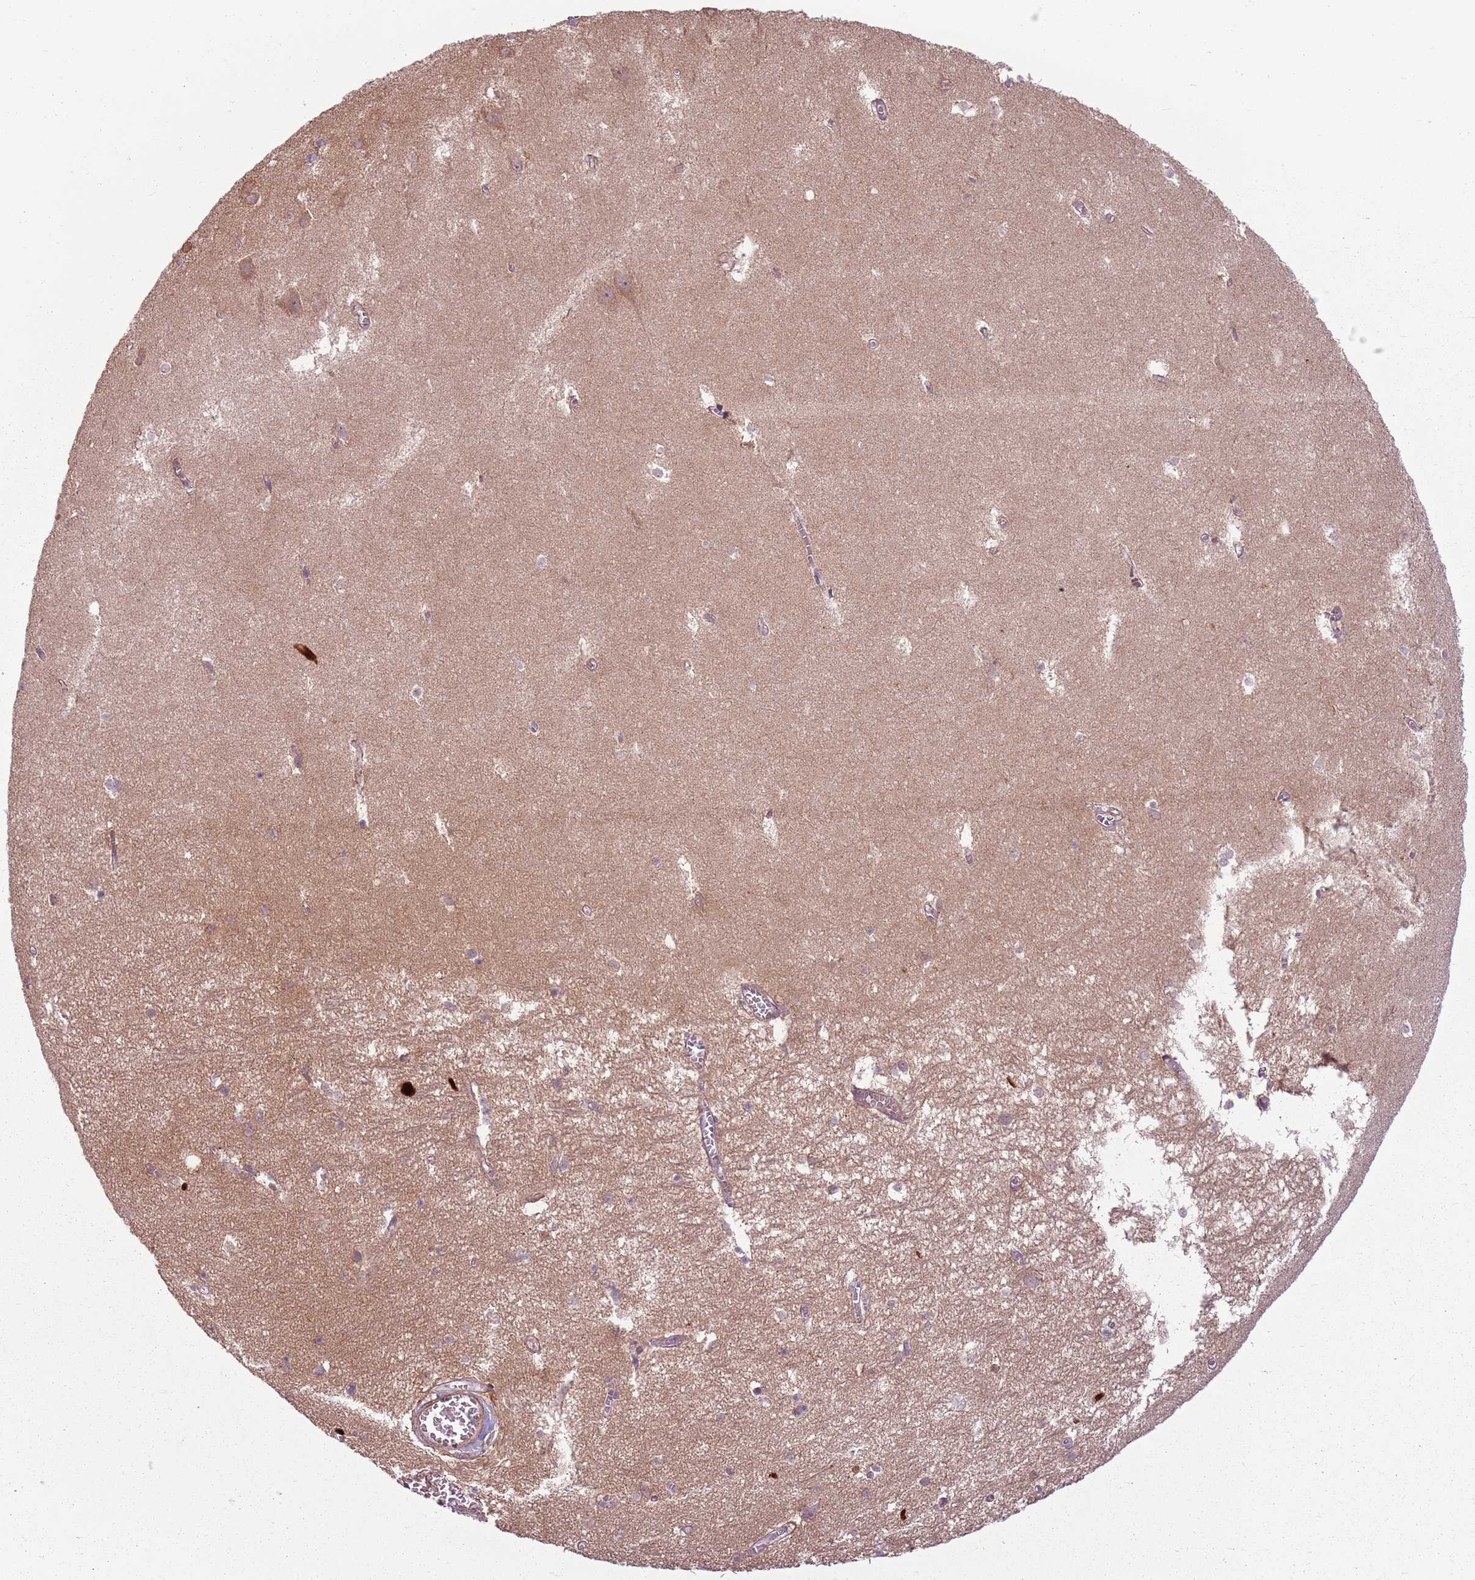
{"staining": {"intensity": "weak", "quantity": "25%-75%", "location": "cytoplasmic/membranous"}, "tissue": "hippocampus", "cell_type": "Glial cells", "image_type": "normal", "snomed": [{"axis": "morphology", "description": "Normal tissue, NOS"}, {"axis": "topography", "description": "Hippocampus"}], "caption": "The photomicrograph shows staining of unremarkable hippocampus, revealing weak cytoplasmic/membranous protein staining (brown color) within glial cells.", "gene": "RPL21", "patient": {"sex": "female", "age": 64}}